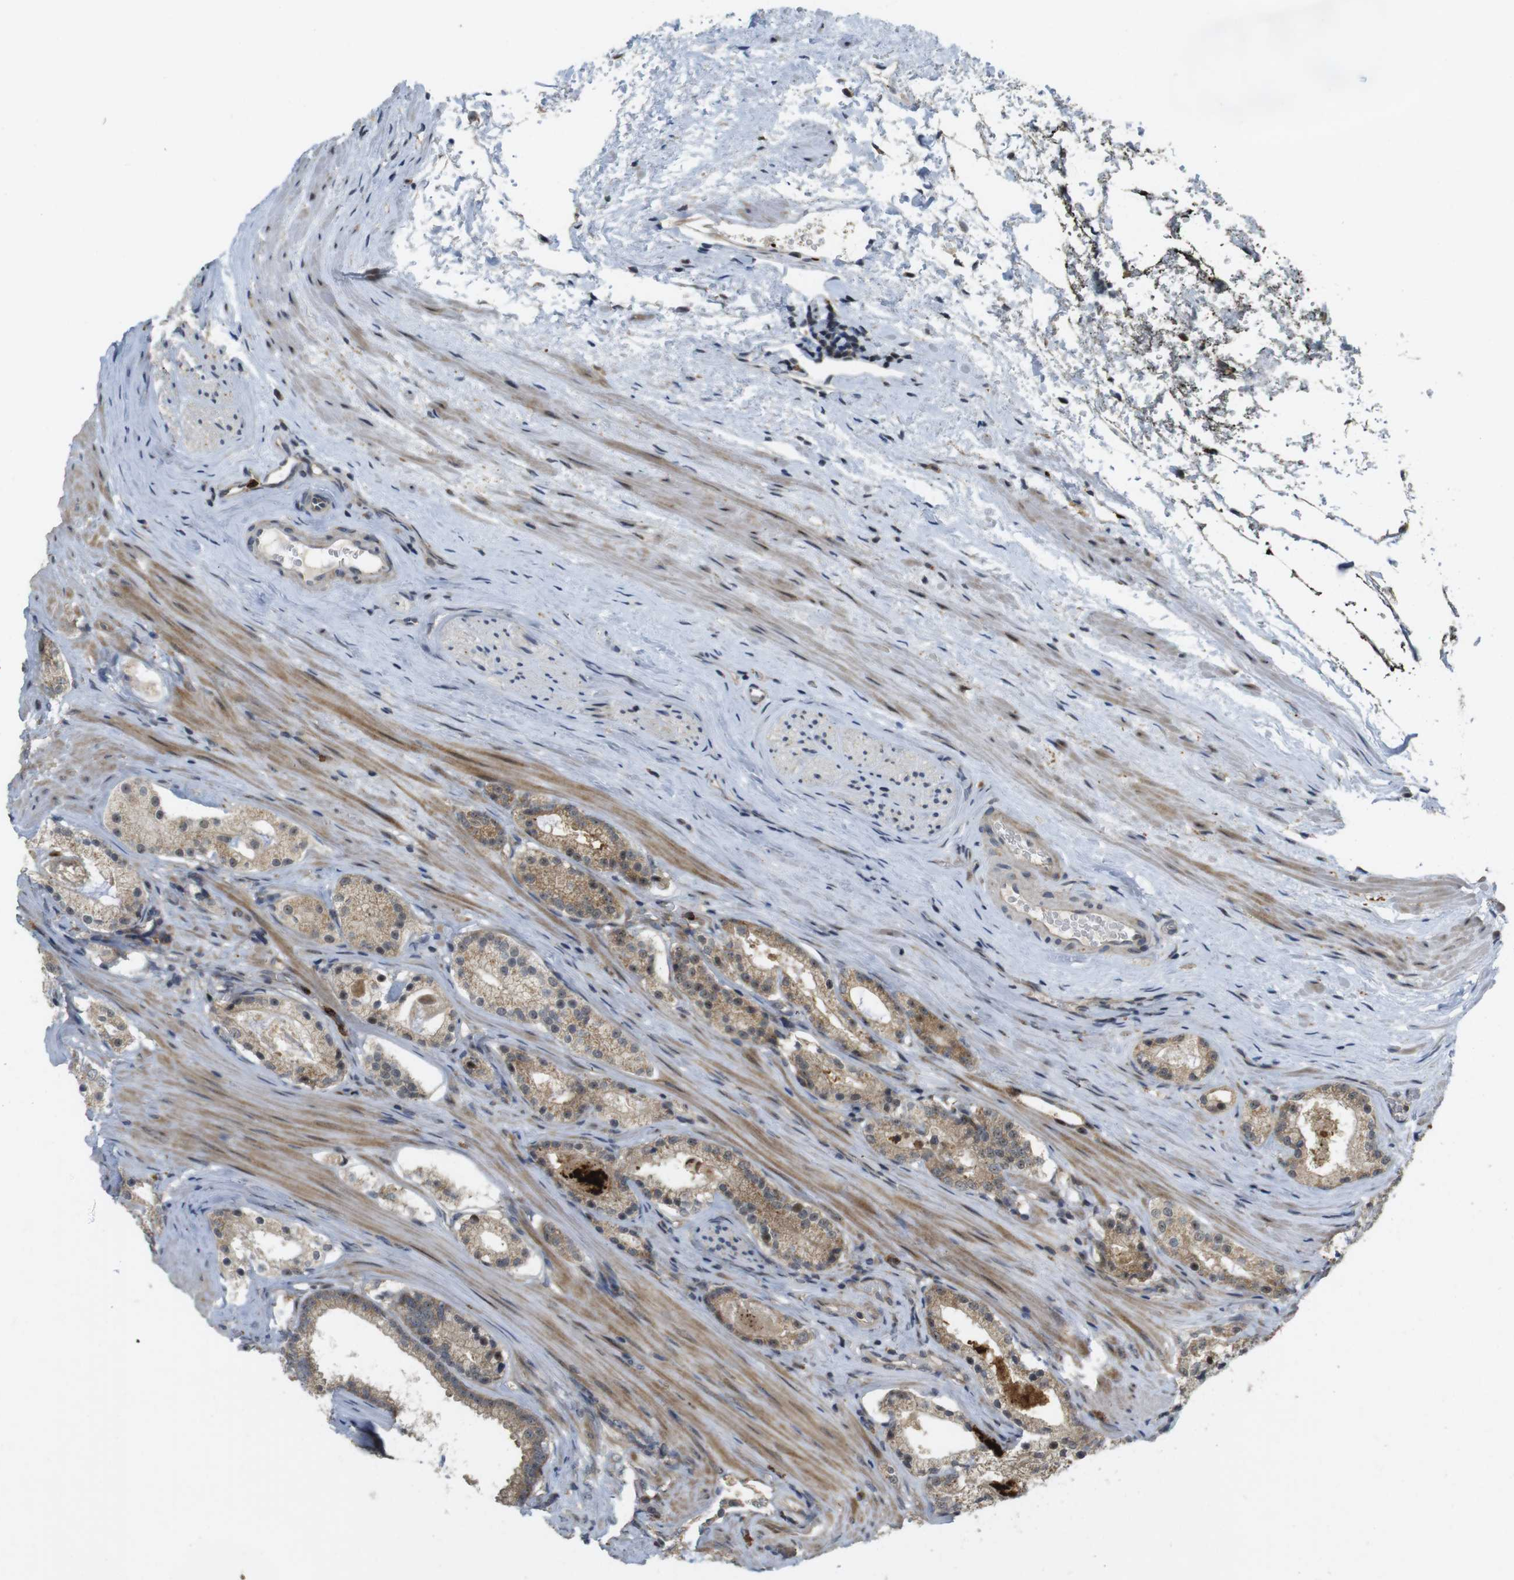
{"staining": {"intensity": "moderate", "quantity": ">75%", "location": "cytoplasmic/membranous"}, "tissue": "prostate cancer", "cell_type": "Tumor cells", "image_type": "cancer", "snomed": [{"axis": "morphology", "description": "Adenocarcinoma, Low grade"}, {"axis": "topography", "description": "Prostate"}], "caption": "Protein analysis of prostate low-grade adenocarcinoma tissue displays moderate cytoplasmic/membranous expression in approximately >75% of tumor cells.", "gene": "TMX3", "patient": {"sex": "male", "age": 59}}